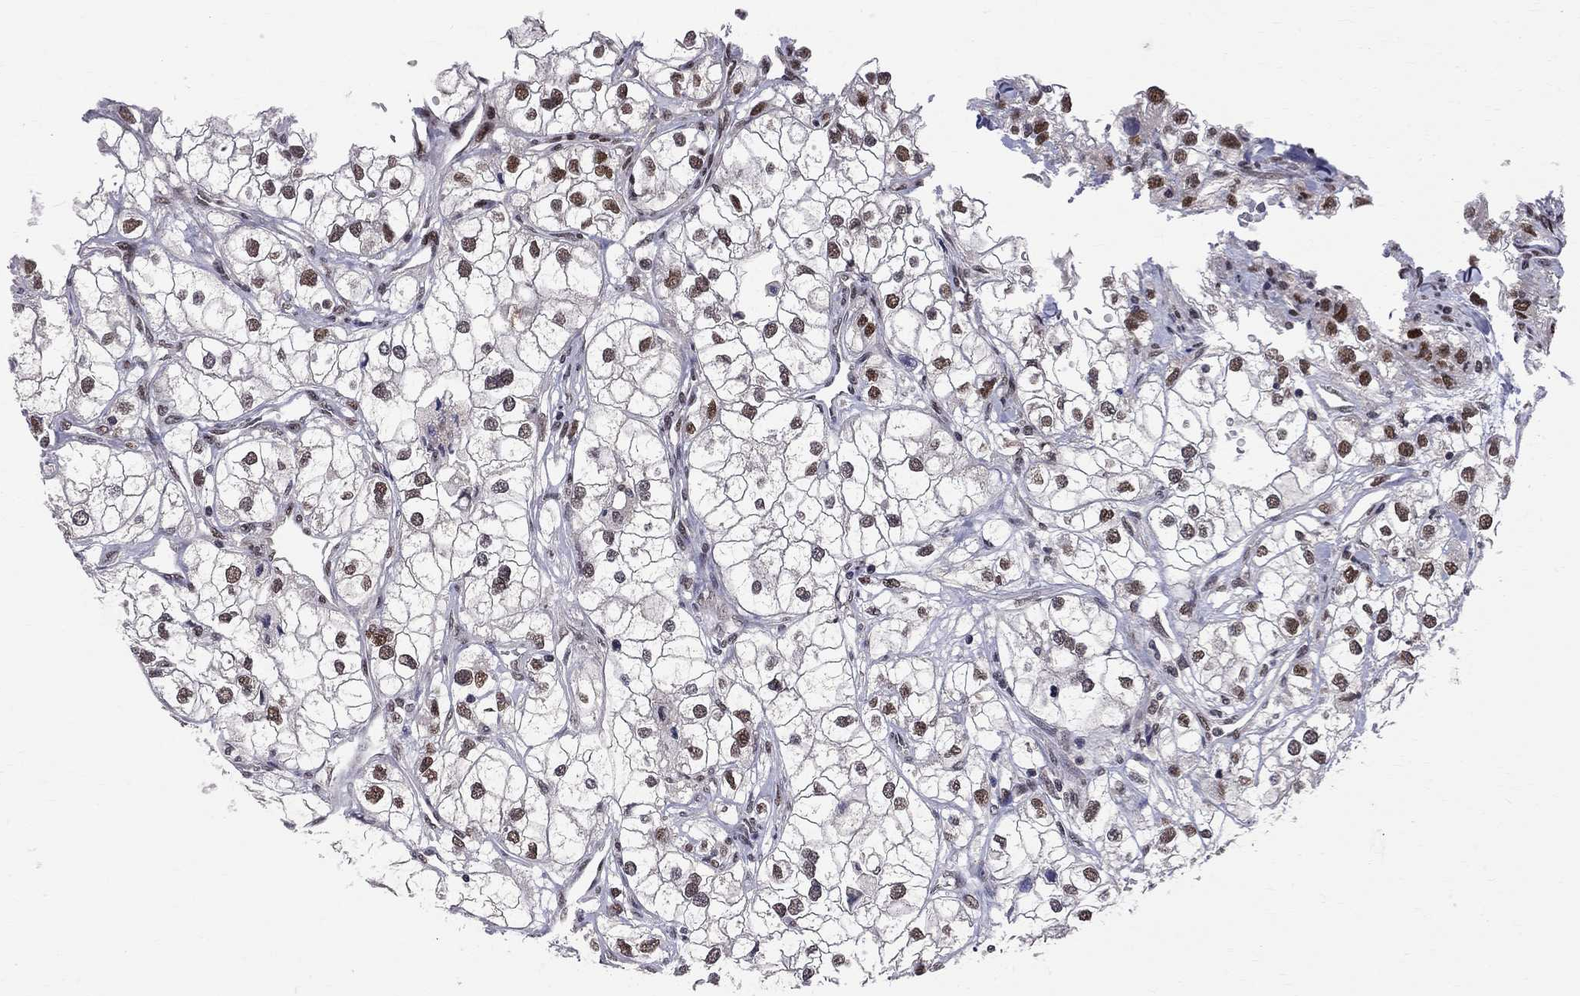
{"staining": {"intensity": "strong", "quantity": ">75%", "location": "nuclear"}, "tissue": "renal cancer", "cell_type": "Tumor cells", "image_type": "cancer", "snomed": [{"axis": "morphology", "description": "Adenocarcinoma, NOS"}, {"axis": "topography", "description": "Kidney"}], "caption": "DAB (3,3'-diaminobenzidine) immunohistochemical staining of human renal cancer reveals strong nuclear protein positivity in about >75% of tumor cells.", "gene": "SAP30L", "patient": {"sex": "male", "age": 59}}